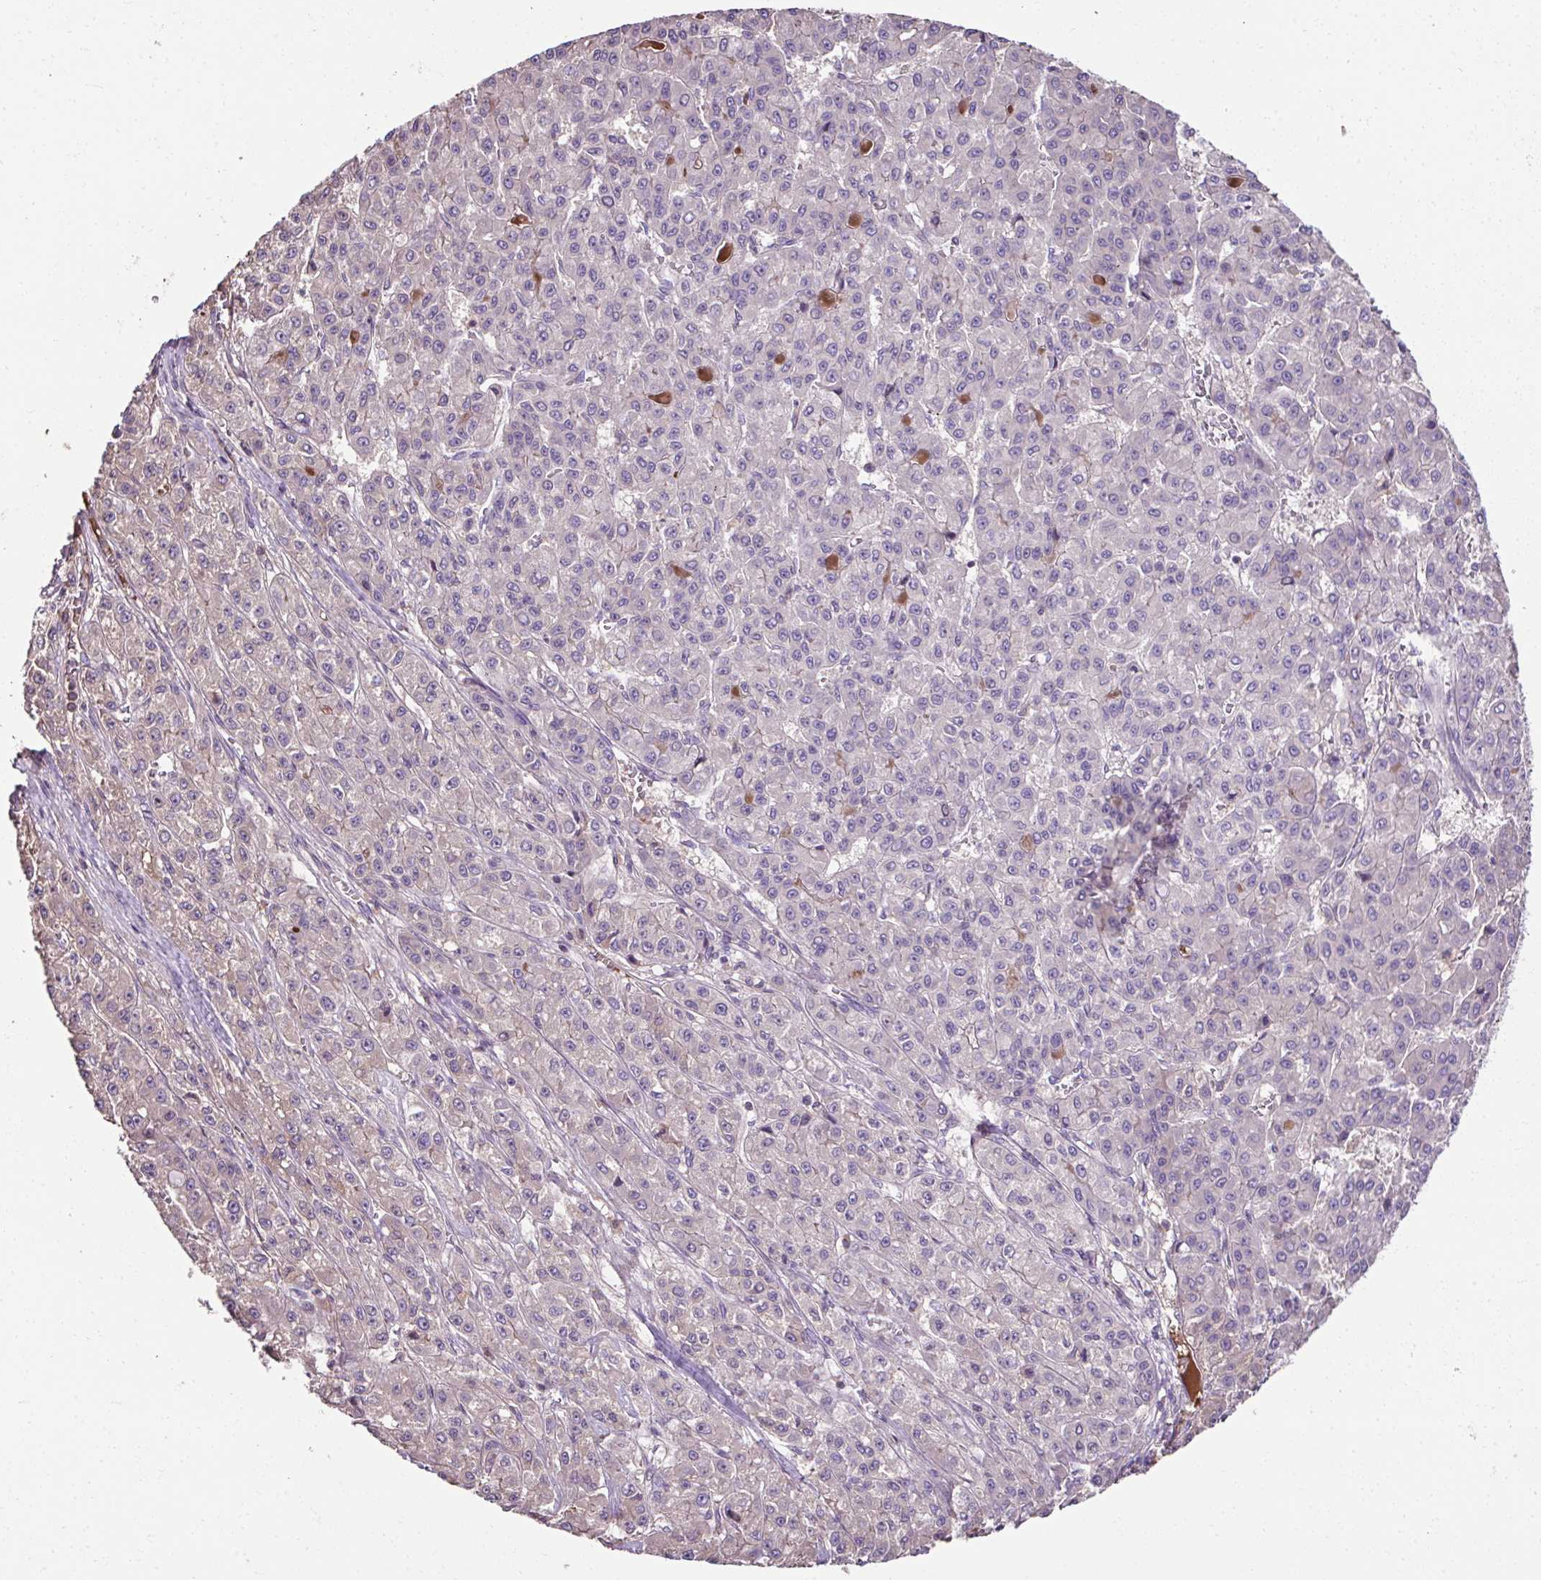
{"staining": {"intensity": "negative", "quantity": "none", "location": "none"}, "tissue": "liver cancer", "cell_type": "Tumor cells", "image_type": "cancer", "snomed": [{"axis": "morphology", "description": "Carcinoma, Hepatocellular, NOS"}, {"axis": "topography", "description": "Liver"}], "caption": "The photomicrograph demonstrates no significant staining in tumor cells of liver cancer.", "gene": "CCDC85C", "patient": {"sex": "male", "age": 70}}